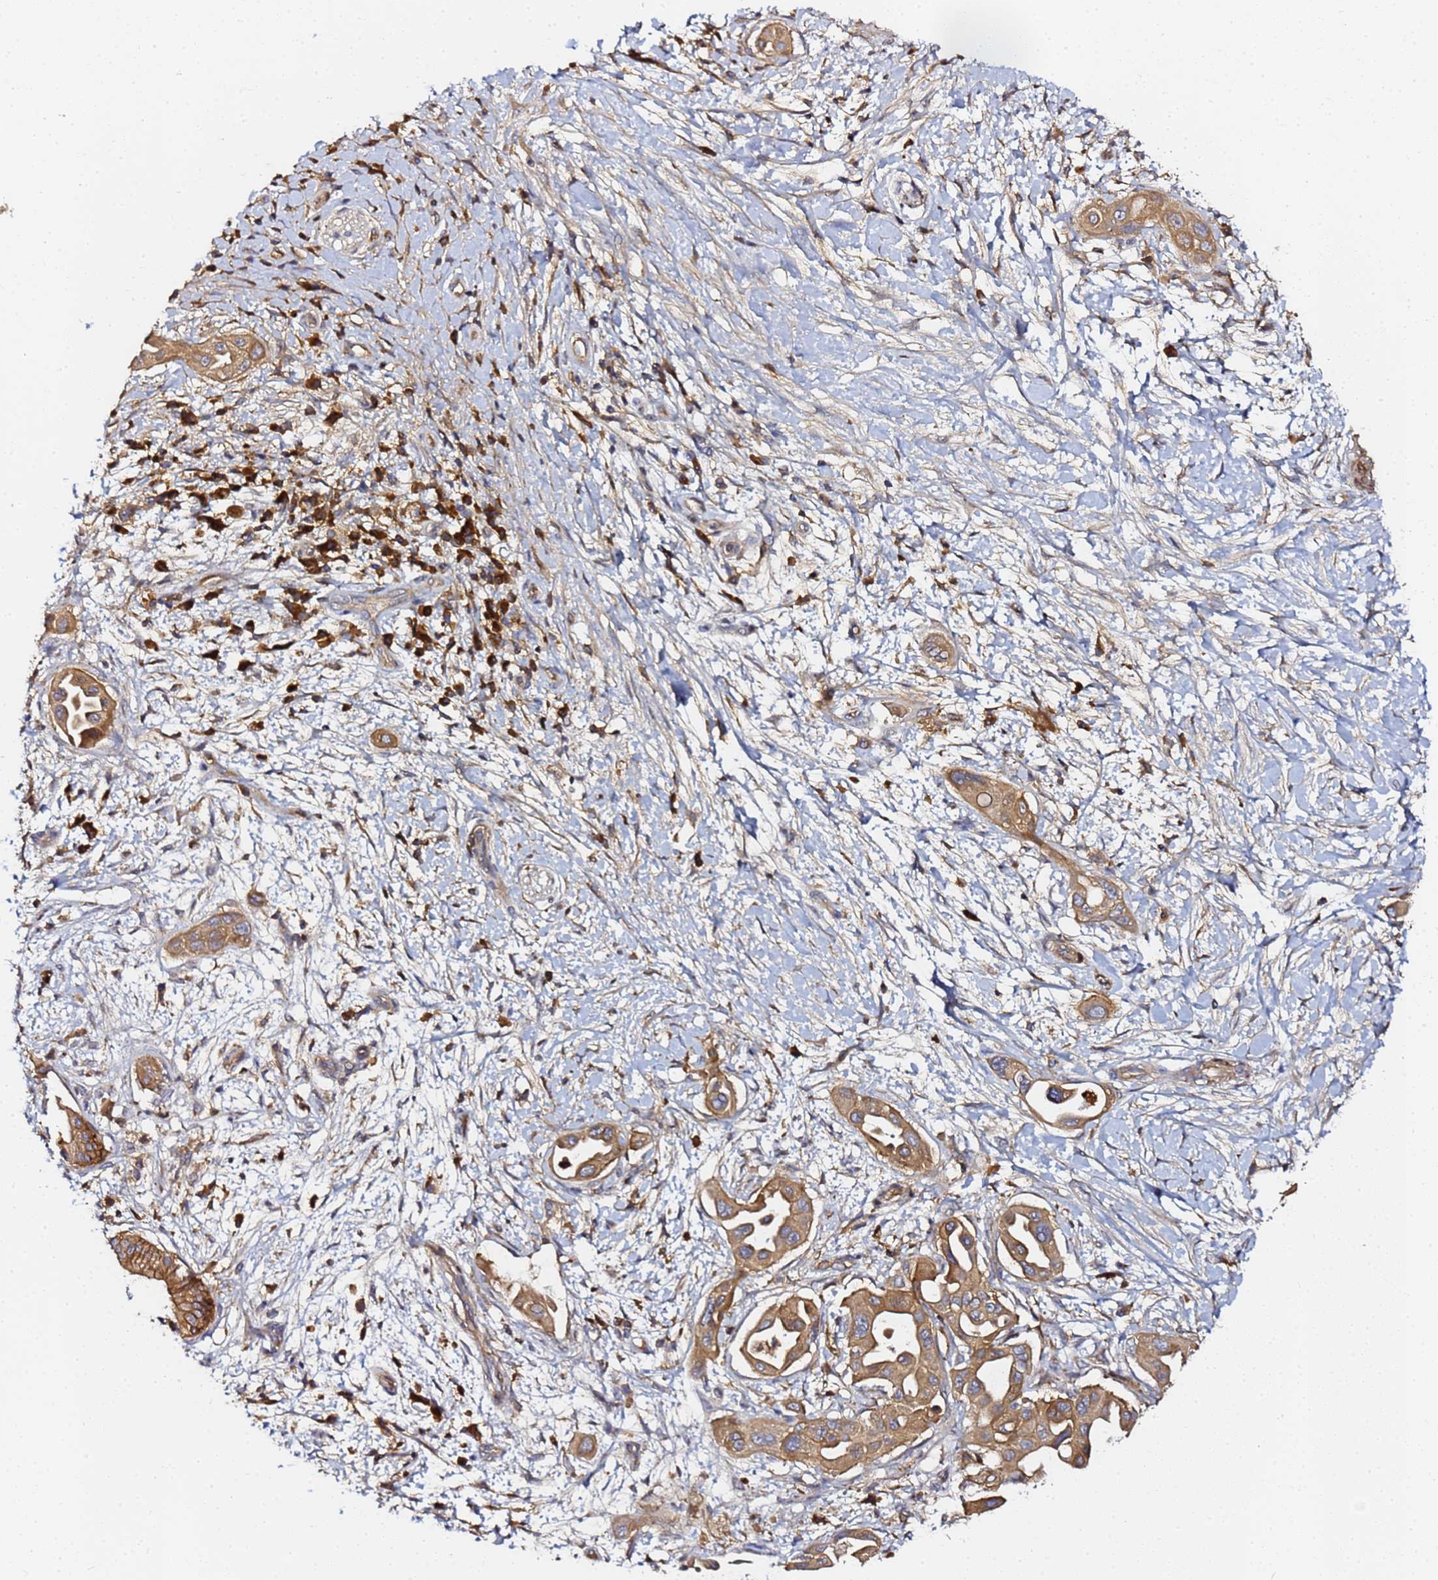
{"staining": {"intensity": "moderate", "quantity": ">75%", "location": "cytoplasmic/membranous"}, "tissue": "pancreatic cancer", "cell_type": "Tumor cells", "image_type": "cancer", "snomed": [{"axis": "morphology", "description": "Adenocarcinoma, NOS"}, {"axis": "topography", "description": "Pancreas"}], "caption": "Approximately >75% of tumor cells in human pancreatic cancer demonstrate moderate cytoplasmic/membranous protein expression as visualized by brown immunohistochemical staining.", "gene": "LRRC69", "patient": {"sex": "male", "age": 68}}